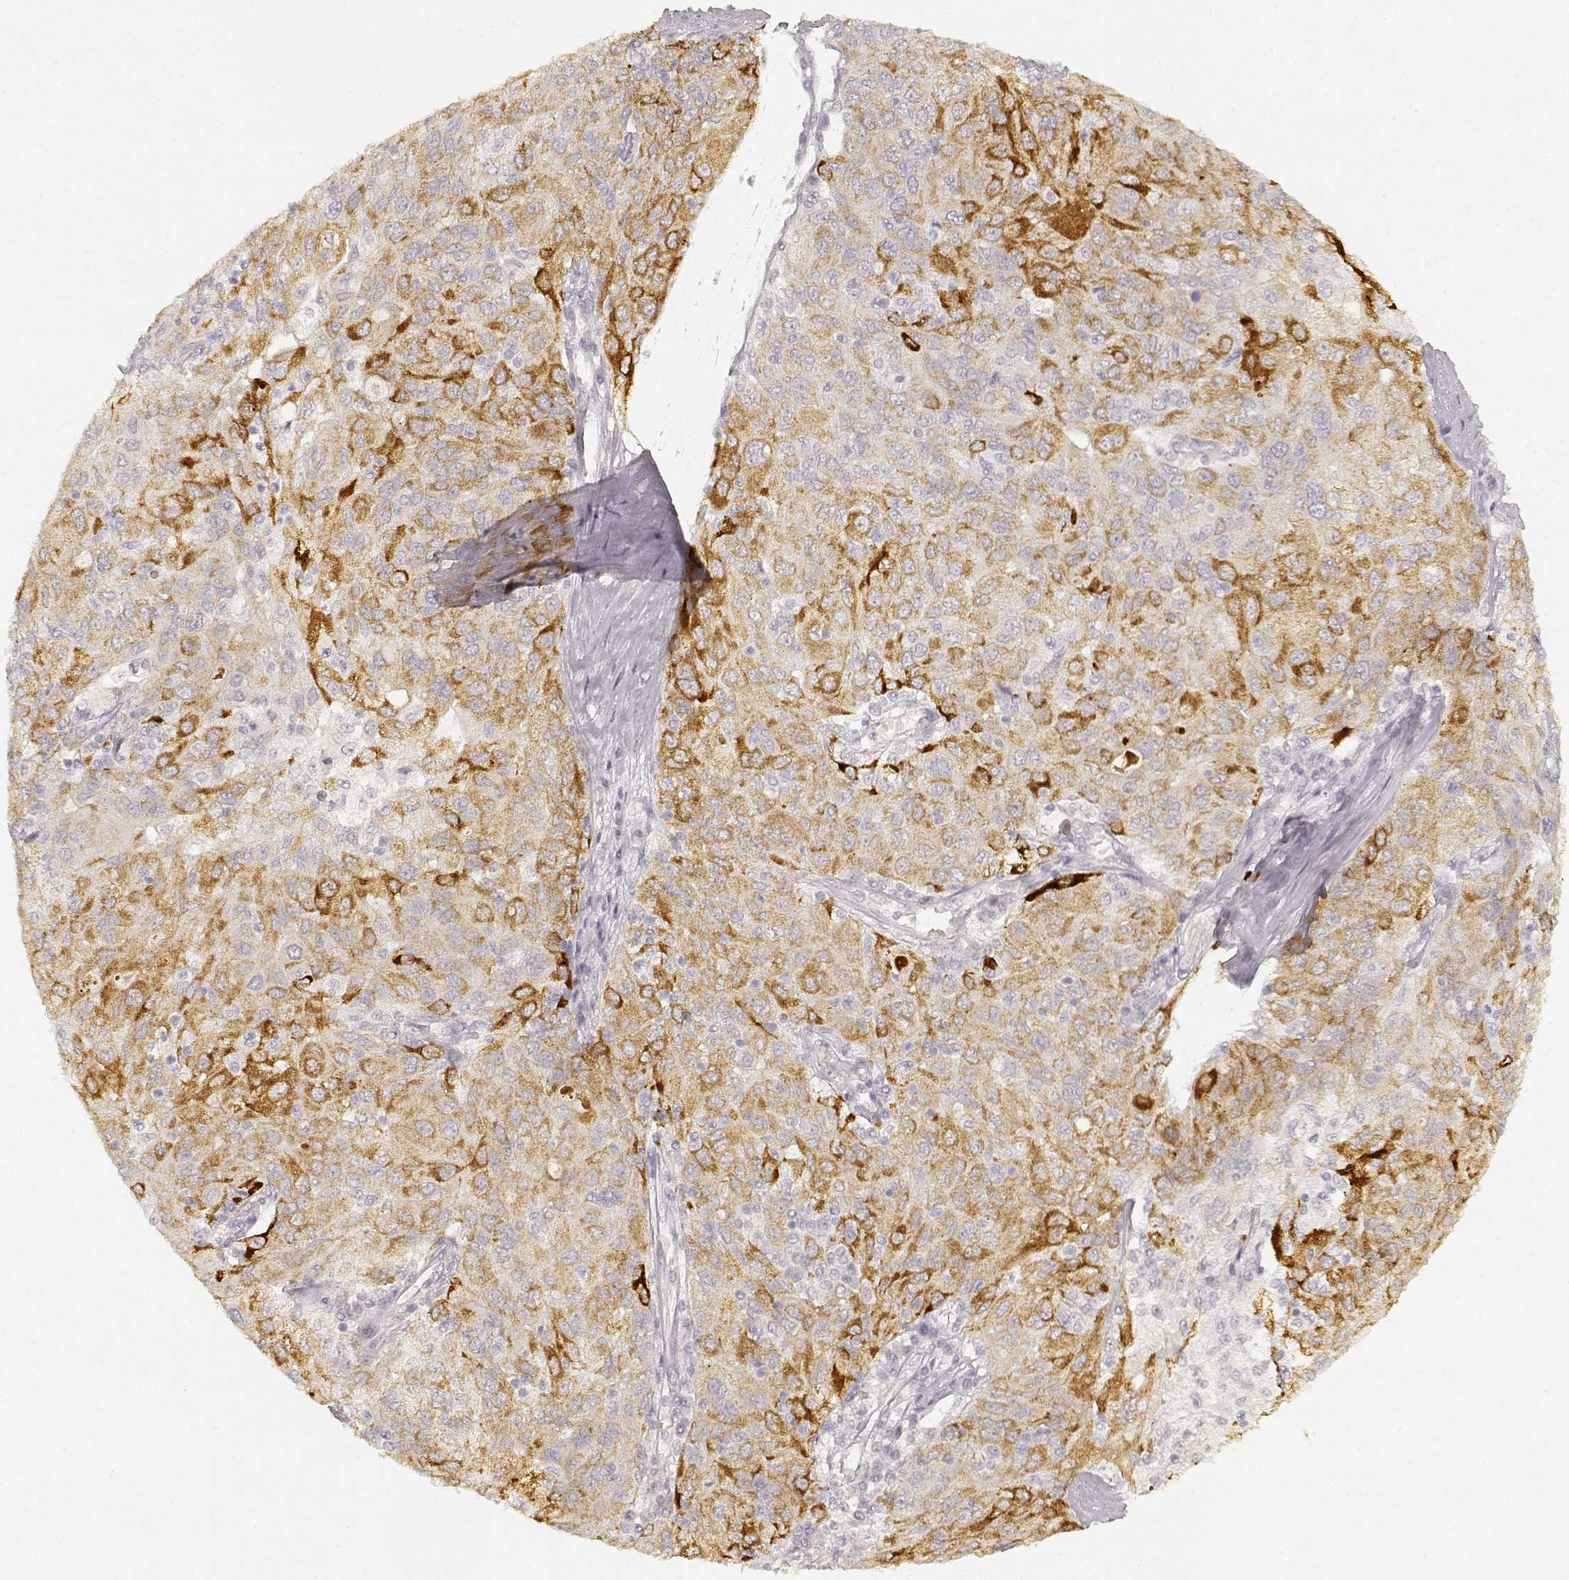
{"staining": {"intensity": "strong", "quantity": "<25%", "location": "cytoplasmic/membranous"}, "tissue": "ovarian cancer", "cell_type": "Tumor cells", "image_type": "cancer", "snomed": [{"axis": "morphology", "description": "Carcinoma, endometroid"}, {"axis": "topography", "description": "Ovary"}], "caption": "Ovarian endometroid carcinoma was stained to show a protein in brown. There is medium levels of strong cytoplasmic/membranous expression in approximately <25% of tumor cells. Nuclei are stained in blue.", "gene": "LAMC2", "patient": {"sex": "female", "age": 50}}